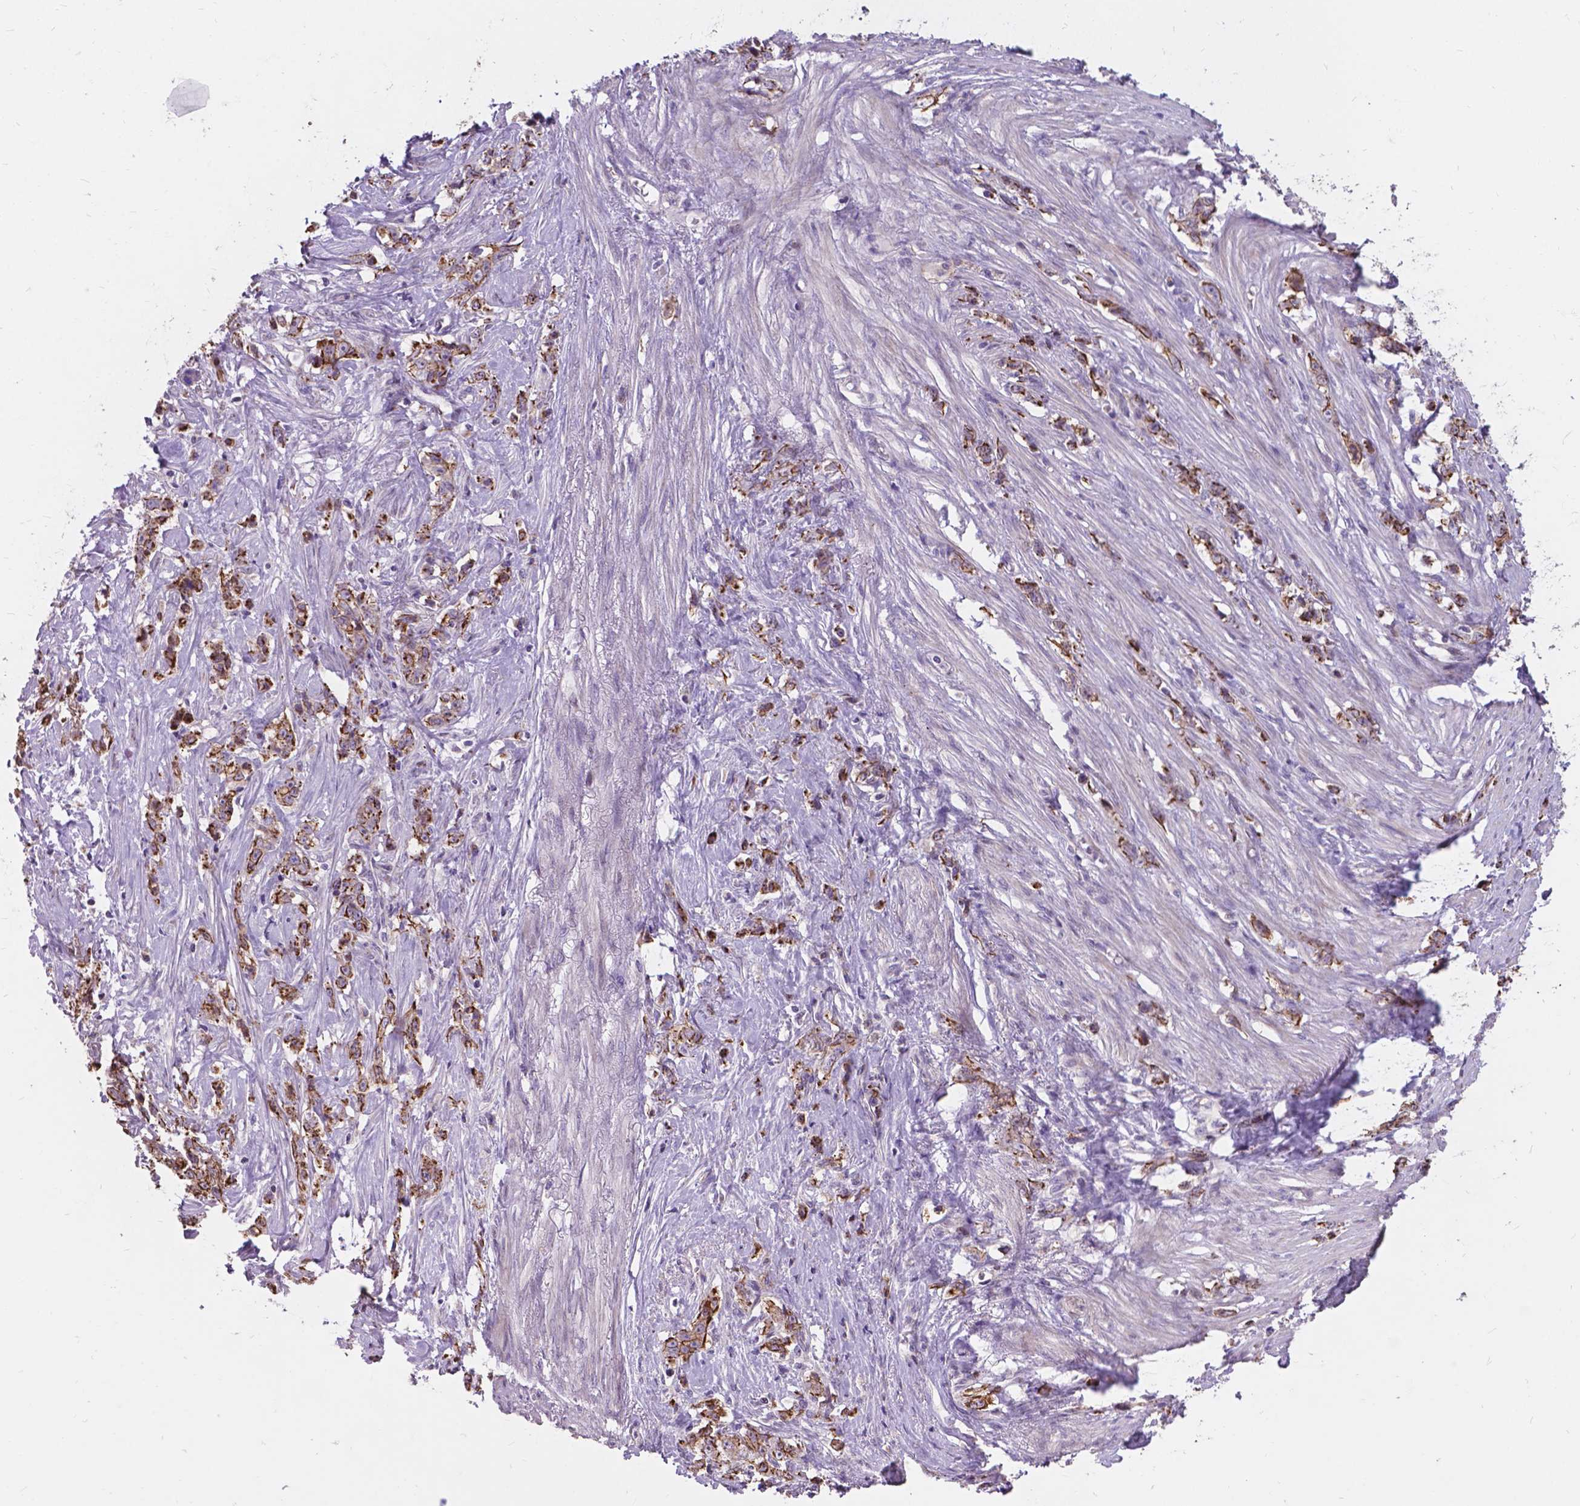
{"staining": {"intensity": "moderate", "quantity": ">75%", "location": "cytoplasmic/membranous"}, "tissue": "stomach cancer", "cell_type": "Tumor cells", "image_type": "cancer", "snomed": [{"axis": "morphology", "description": "Adenocarcinoma, NOS"}, {"axis": "topography", "description": "Stomach, lower"}], "caption": "Immunohistochemical staining of human adenocarcinoma (stomach) displays moderate cytoplasmic/membranous protein positivity in about >75% of tumor cells.", "gene": "MYH14", "patient": {"sex": "male", "age": 88}}